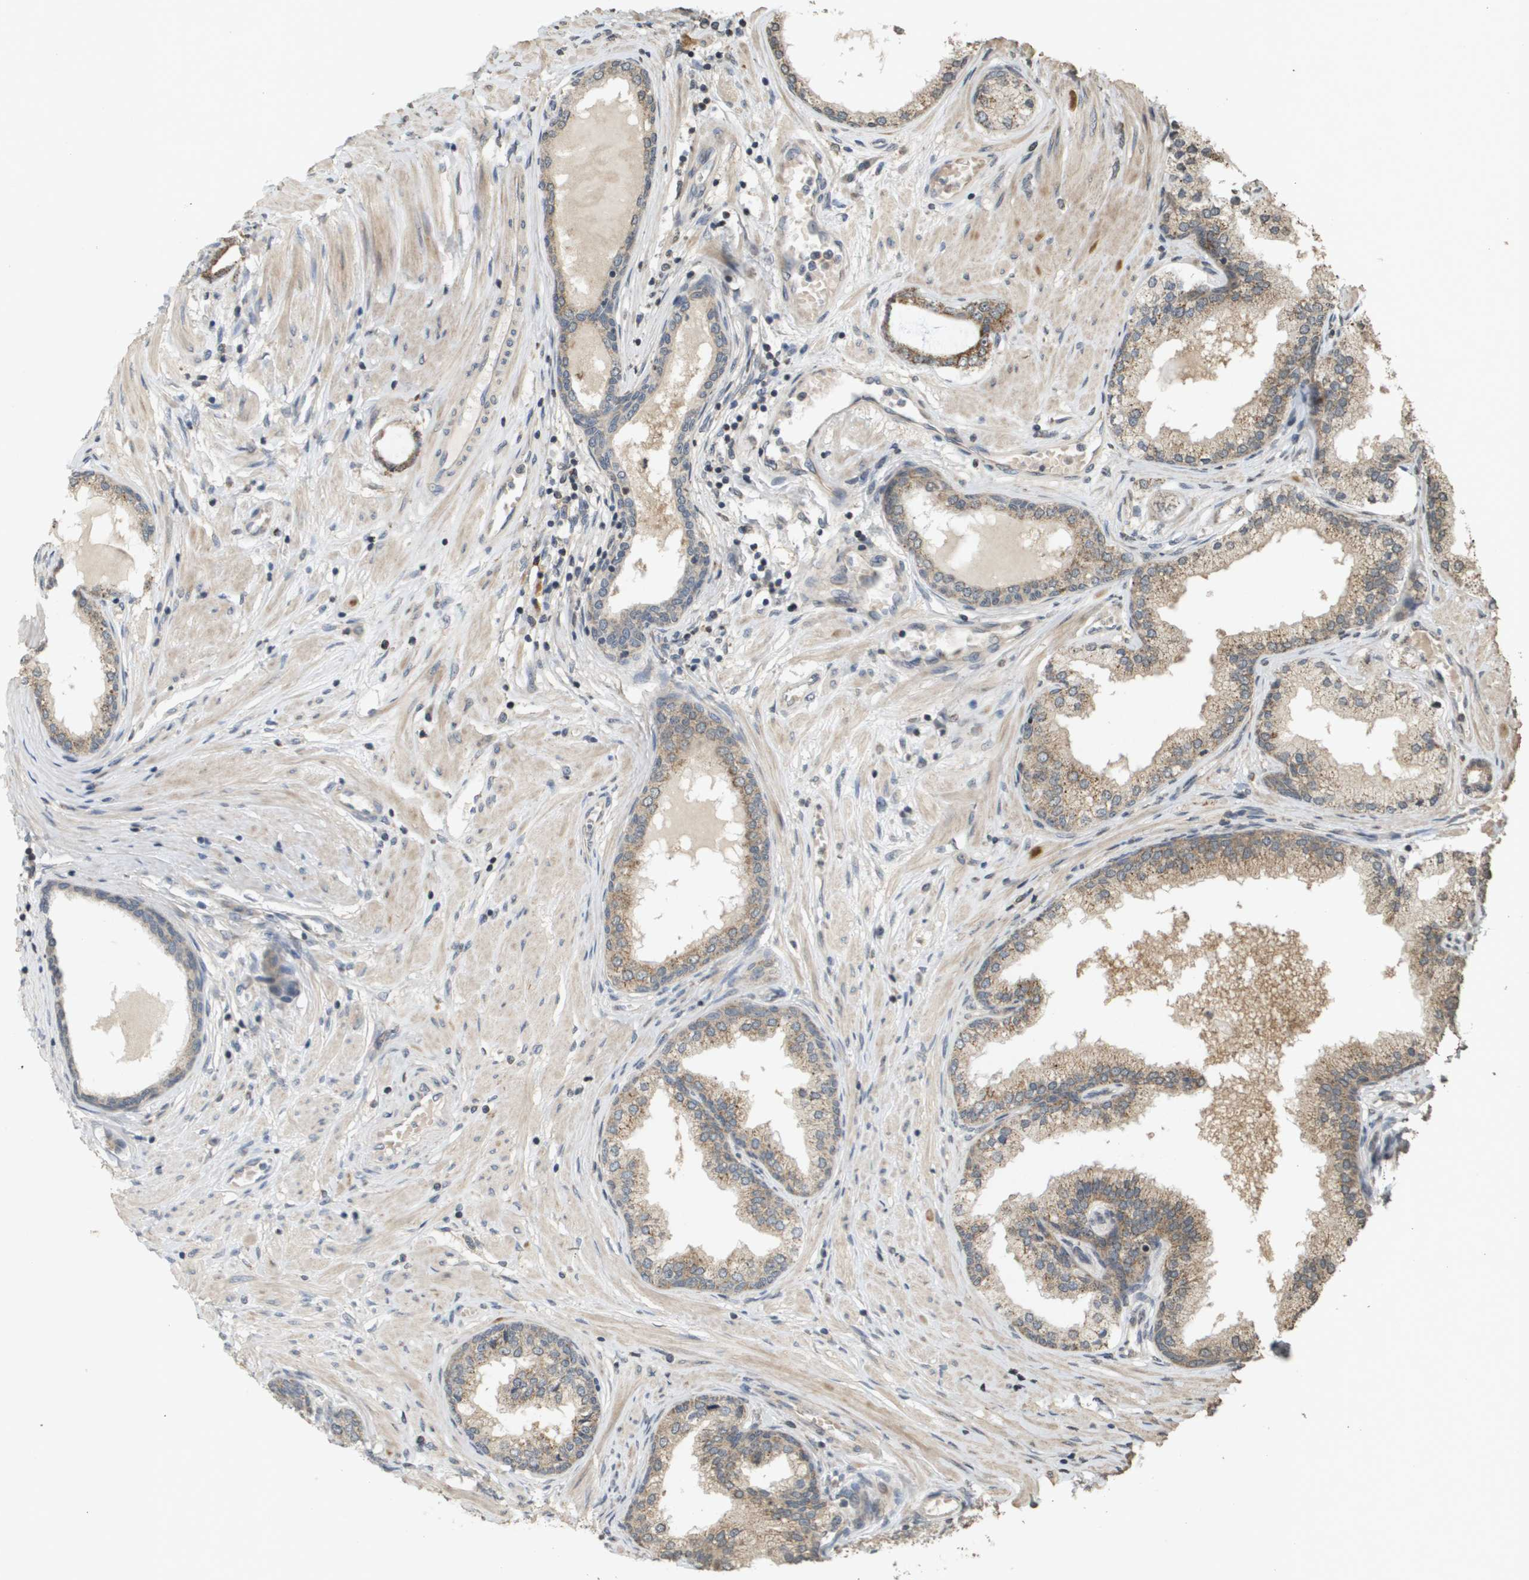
{"staining": {"intensity": "moderate", "quantity": ">75%", "location": "cytoplasmic/membranous"}, "tissue": "prostate cancer", "cell_type": "Tumor cells", "image_type": "cancer", "snomed": [{"axis": "morphology", "description": "Adenocarcinoma, Low grade"}, {"axis": "topography", "description": "Prostate"}], "caption": "Immunohistochemical staining of prostate cancer exhibits medium levels of moderate cytoplasmic/membranous protein expression in about >75% of tumor cells.", "gene": "RAB21", "patient": {"sex": "male", "age": 63}}